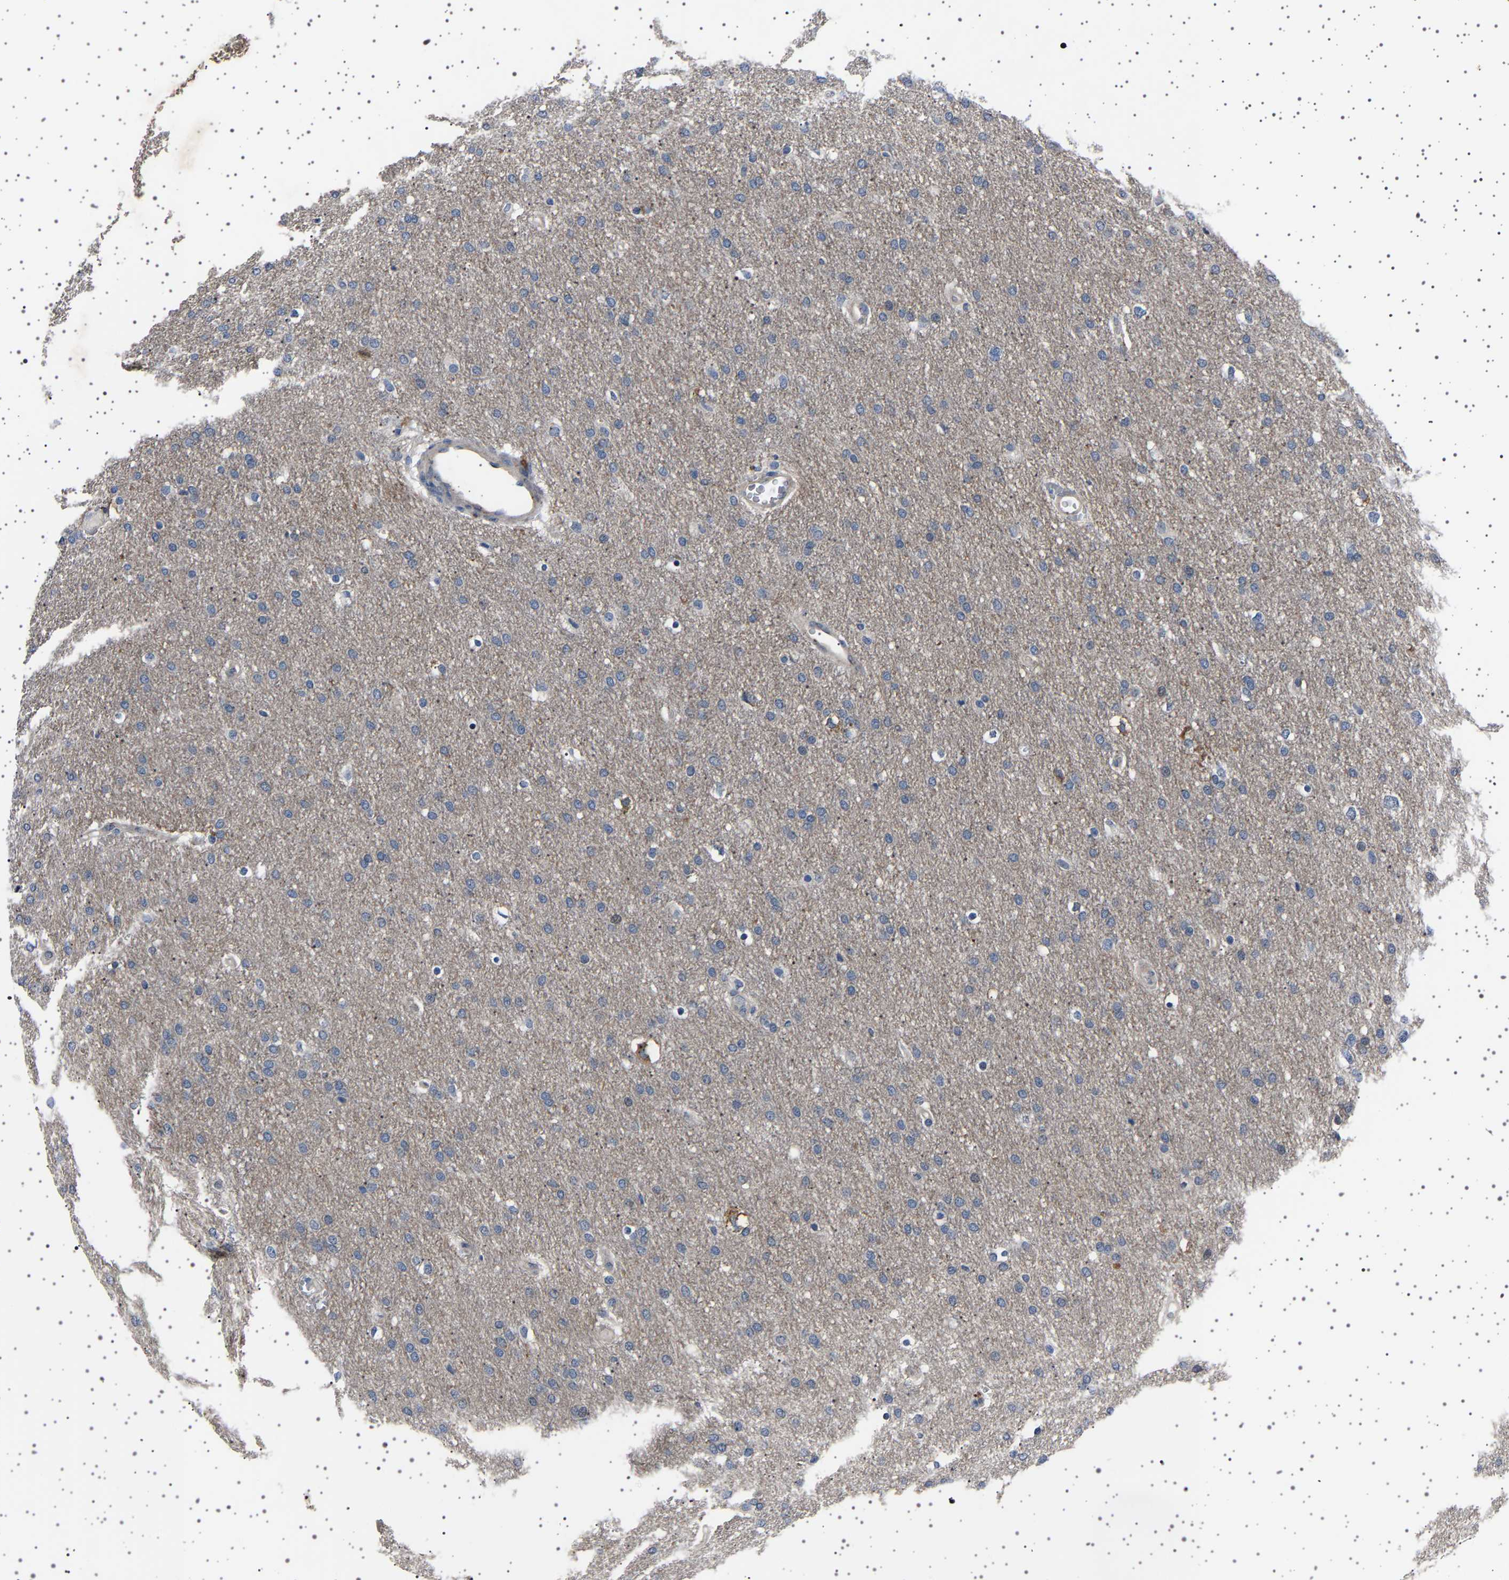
{"staining": {"intensity": "negative", "quantity": "none", "location": "none"}, "tissue": "glioma", "cell_type": "Tumor cells", "image_type": "cancer", "snomed": [{"axis": "morphology", "description": "Glioma, malignant, Low grade"}, {"axis": "topography", "description": "Brain"}], "caption": "Tumor cells are negative for protein expression in human malignant glioma (low-grade).", "gene": "PAK5", "patient": {"sex": "female", "age": 37}}